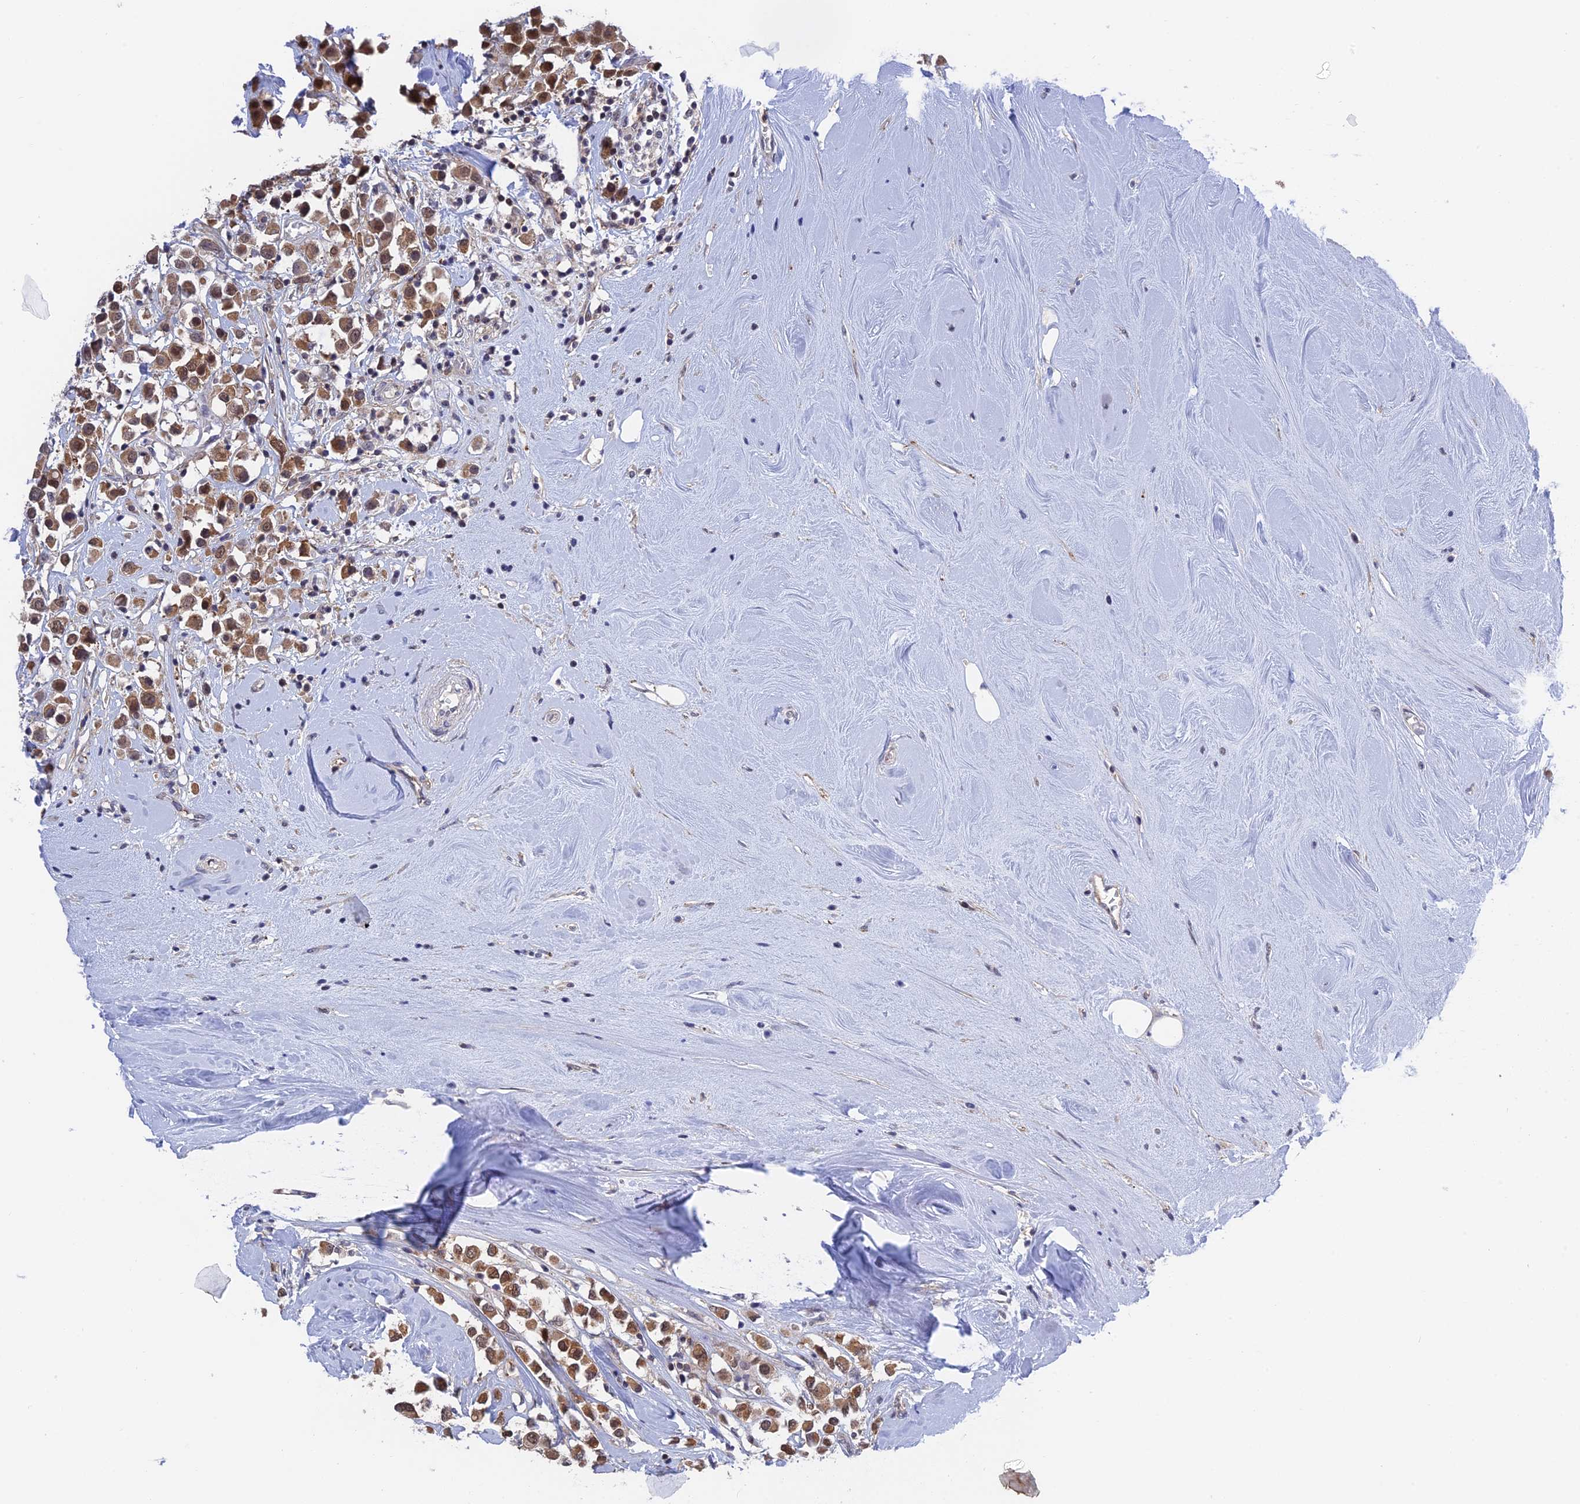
{"staining": {"intensity": "moderate", "quantity": ">75%", "location": "cytoplasmic/membranous,nuclear"}, "tissue": "breast cancer", "cell_type": "Tumor cells", "image_type": "cancer", "snomed": [{"axis": "morphology", "description": "Duct carcinoma"}, {"axis": "topography", "description": "Breast"}], "caption": "Protein staining by immunohistochemistry (IHC) reveals moderate cytoplasmic/membranous and nuclear positivity in approximately >75% of tumor cells in invasive ductal carcinoma (breast).", "gene": "TCEA1", "patient": {"sex": "female", "age": 61}}